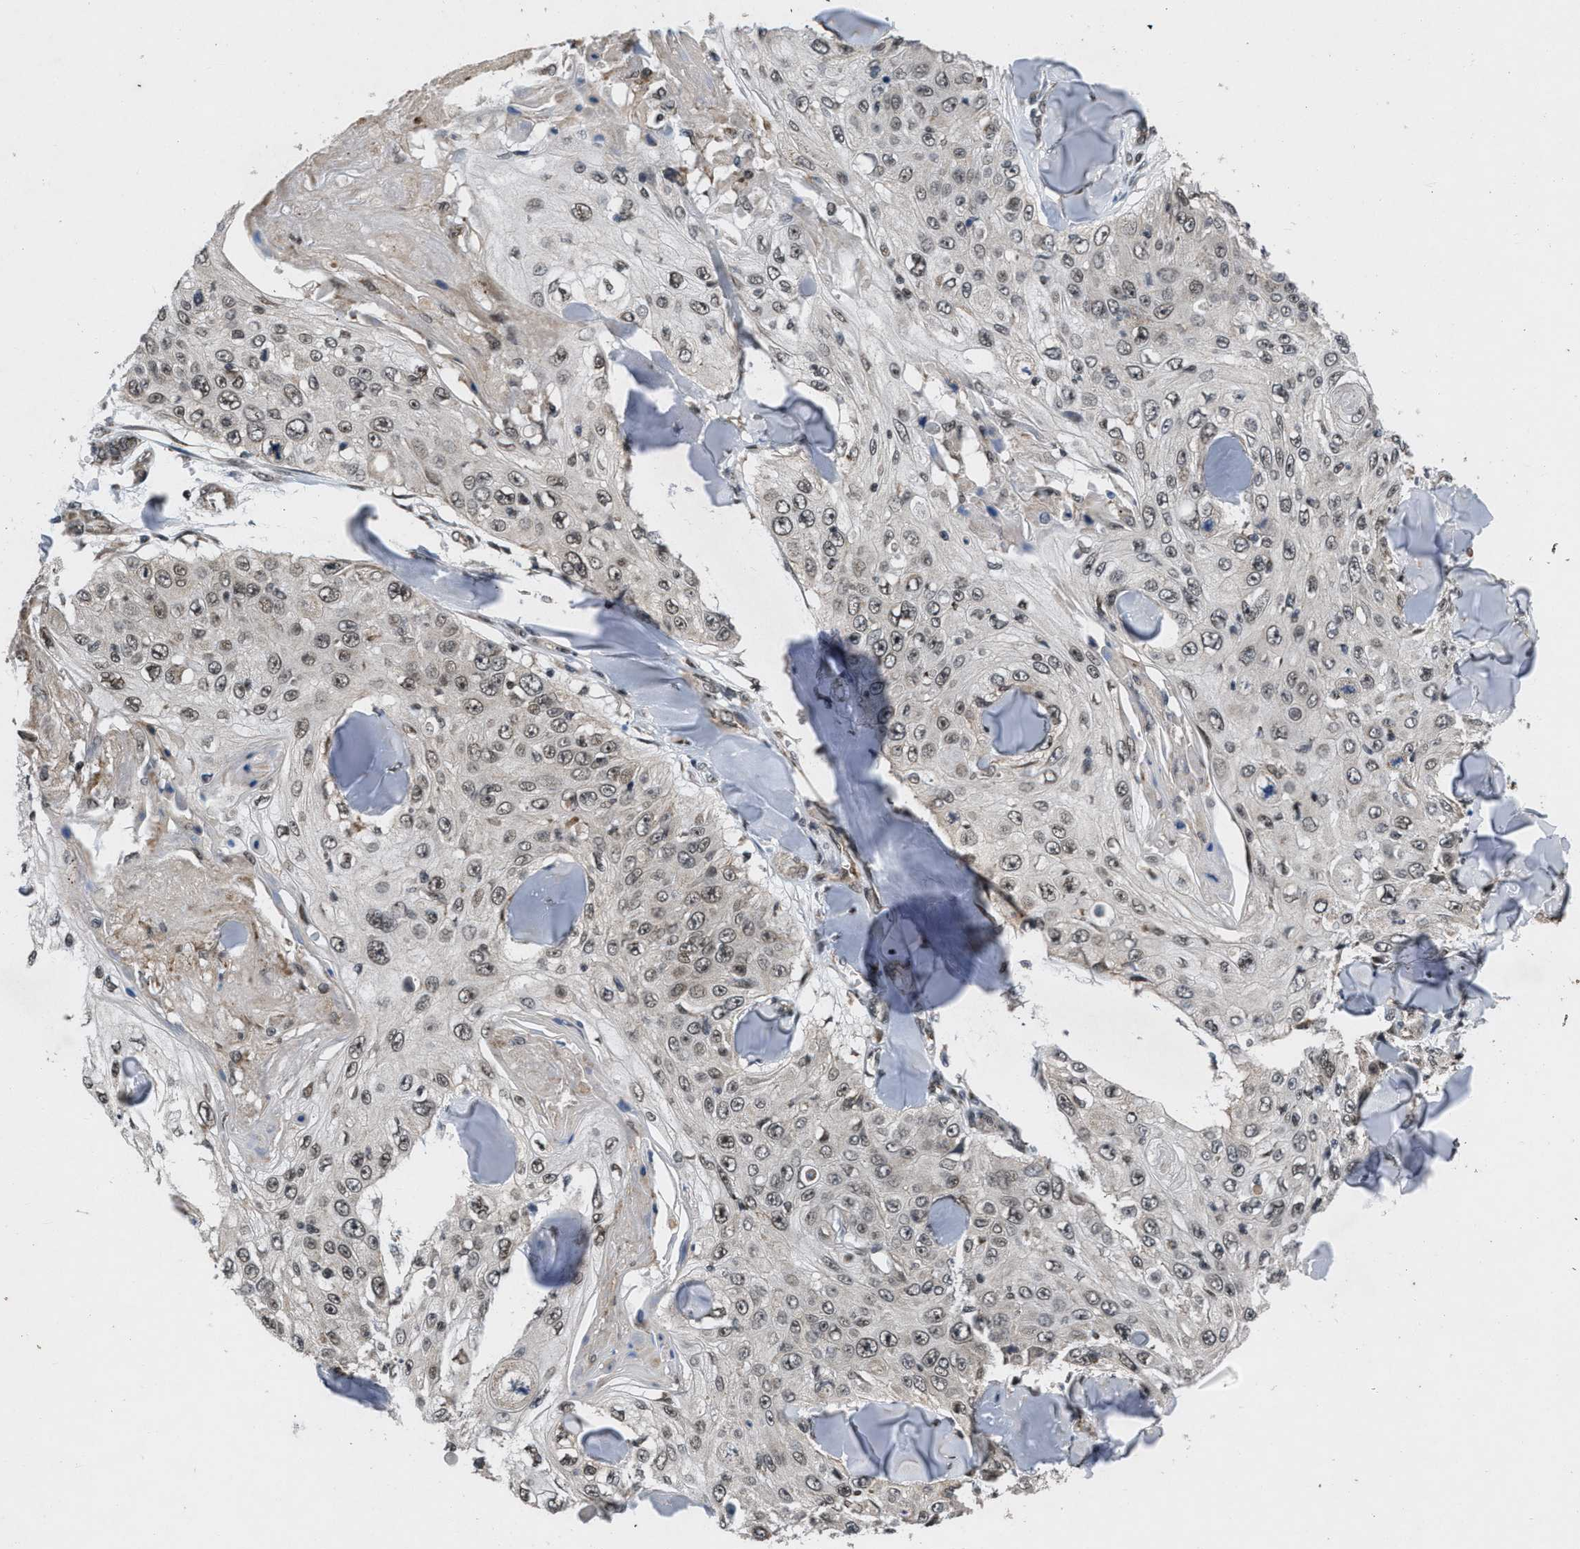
{"staining": {"intensity": "weak", "quantity": "25%-75%", "location": "nuclear"}, "tissue": "skin cancer", "cell_type": "Tumor cells", "image_type": "cancer", "snomed": [{"axis": "morphology", "description": "Squamous cell carcinoma, NOS"}, {"axis": "topography", "description": "Skin"}], "caption": "The histopathology image reveals staining of skin squamous cell carcinoma, revealing weak nuclear protein staining (brown color) within tumor cells. Nuclei are stained in blue.", "gene": "ZNHIT1", "patient": {"sex": "male", "age": 86}}